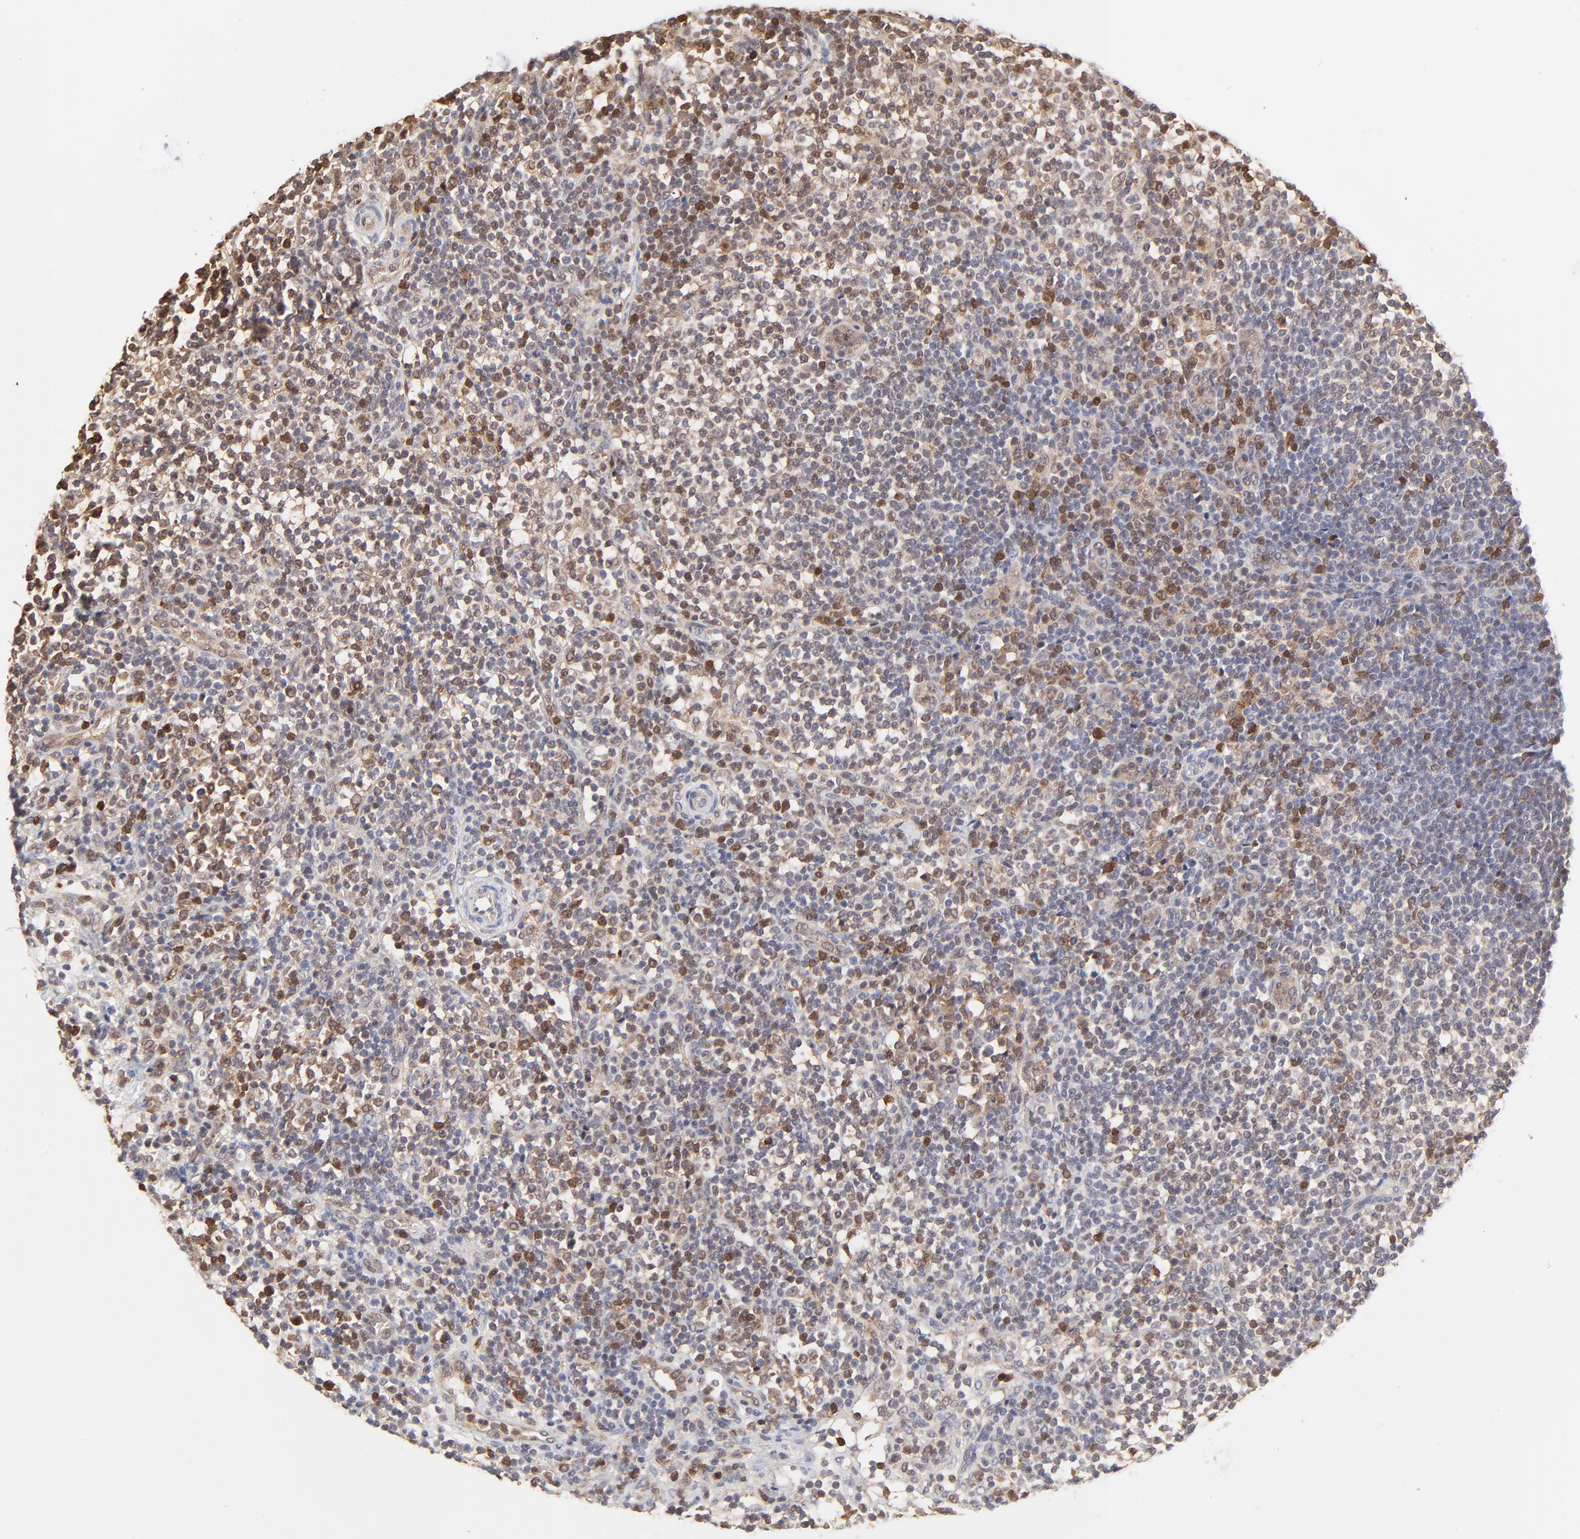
{"staining": {"intensity": "moderate", "quantity": "<25%", "location": "cytoplasmic/membranous"}, "tissue": "lymphoma", "cell_type": "Tumor cells", "image_type": "cancer", "snomed": [{"axis": "morphology", "description": "Malignant lymphoma, non-Hodgkin's type, Low grade"}, {"axis": "topography", "description": "Lymph node"}], "caption": "Malignant lymphoma, non-Hodgkin's type (low-grade) stained with a protein marker demonstrates moderate staining in tumor cells.", "gene": "CASP3", "patient": {"sex": "female", "age": 76}}